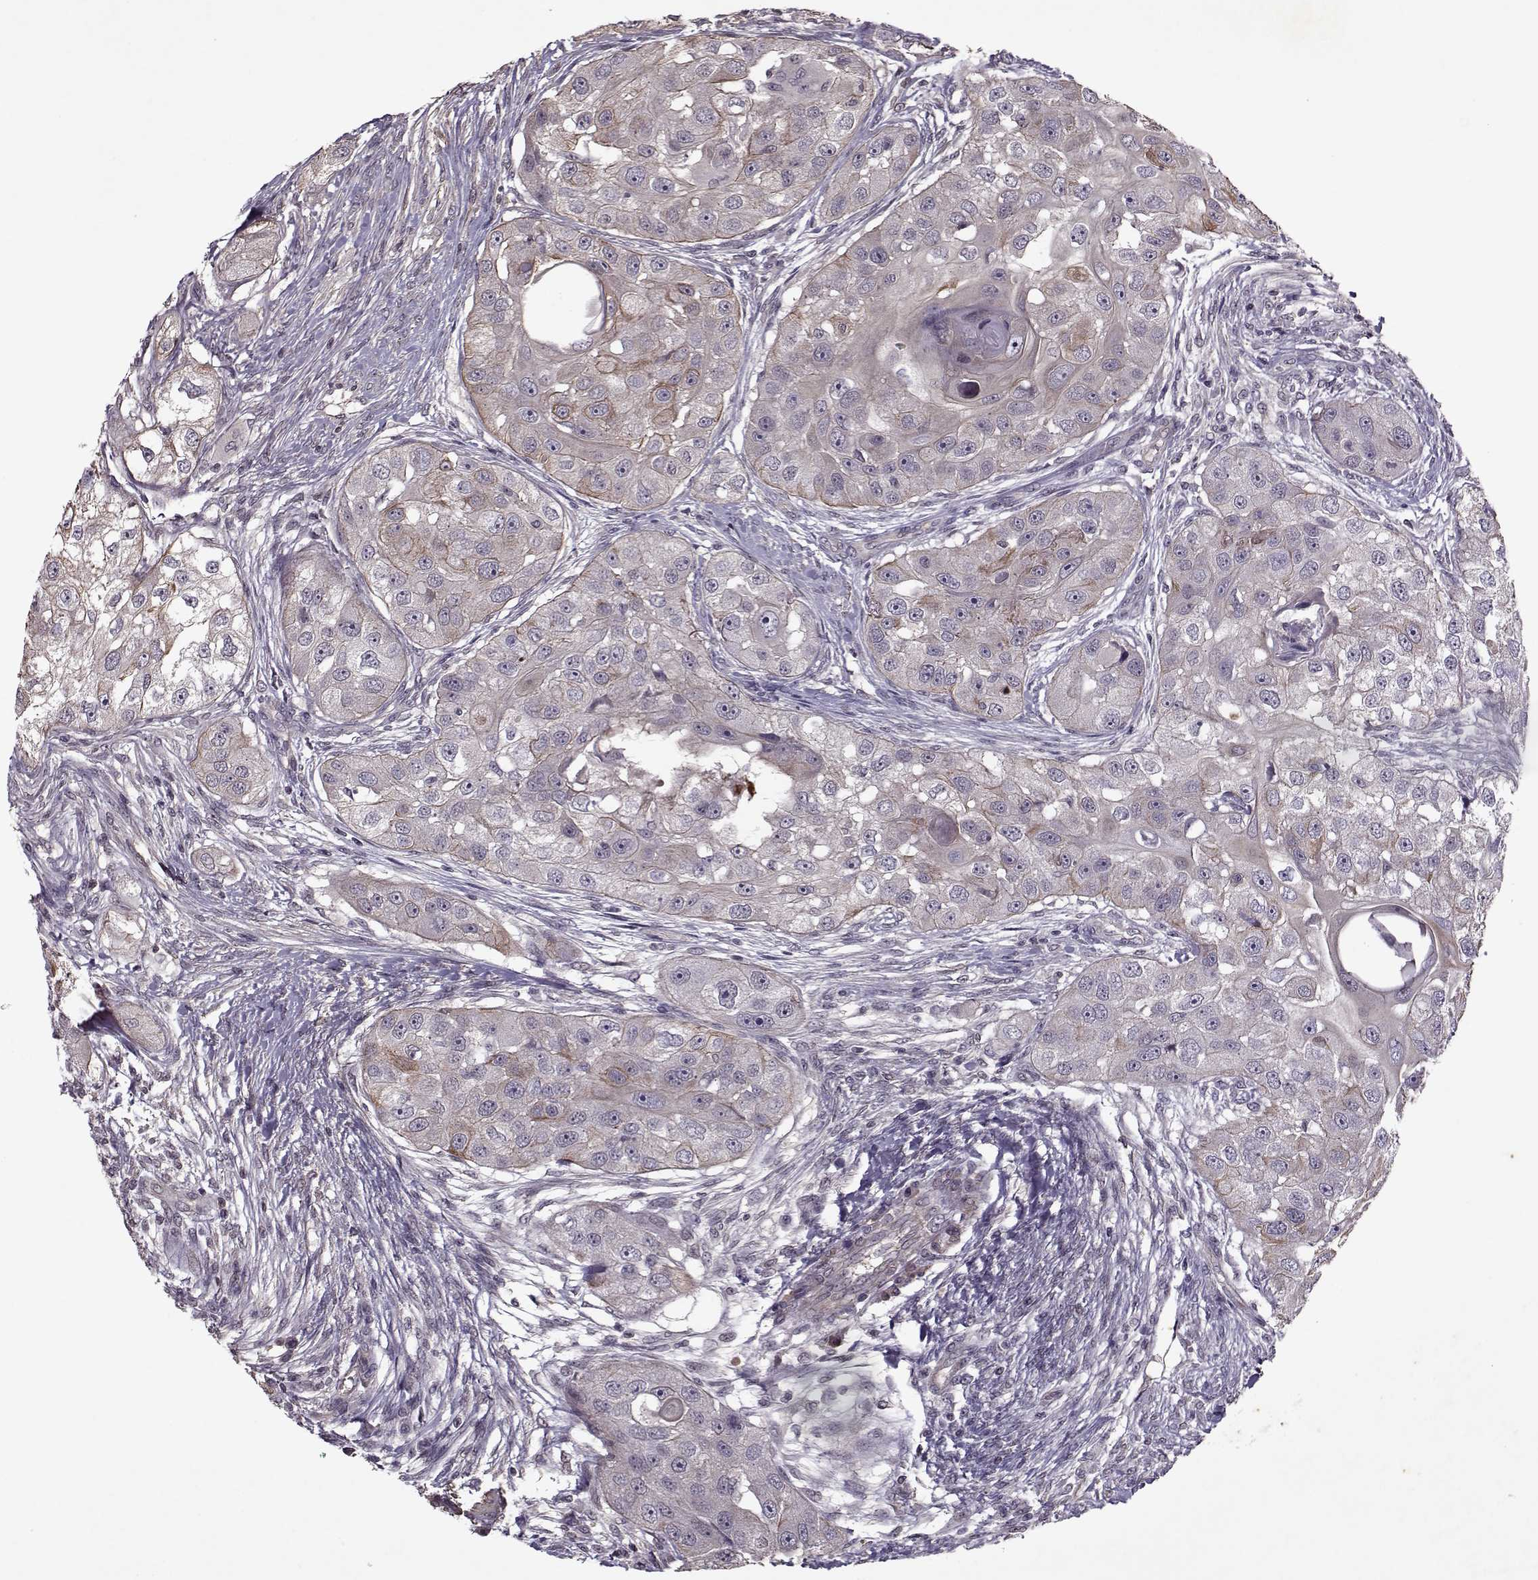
{"staining": {"intensity": "moderate", "quantity": "<25%", "location": "cytoplasmic/membranous"}, "tissue": "head and neck cancer", "cell_type": "Tumor cells", "image_type": "cancer", "snomed": [{"axis": "morphology", "description": "Squamous cell carcinoma, NOS"}, {"axis": "topography", "description": "Head-Neck"}], "caption": "Head and neck cancer tissue exhibits moderate cytoplasmic/membranous expression in approximately <25% of tumor cells, visualized by immunohistochemistry.", "gene": "KRT9", "patient": {"sex": "male", "age": 51}}